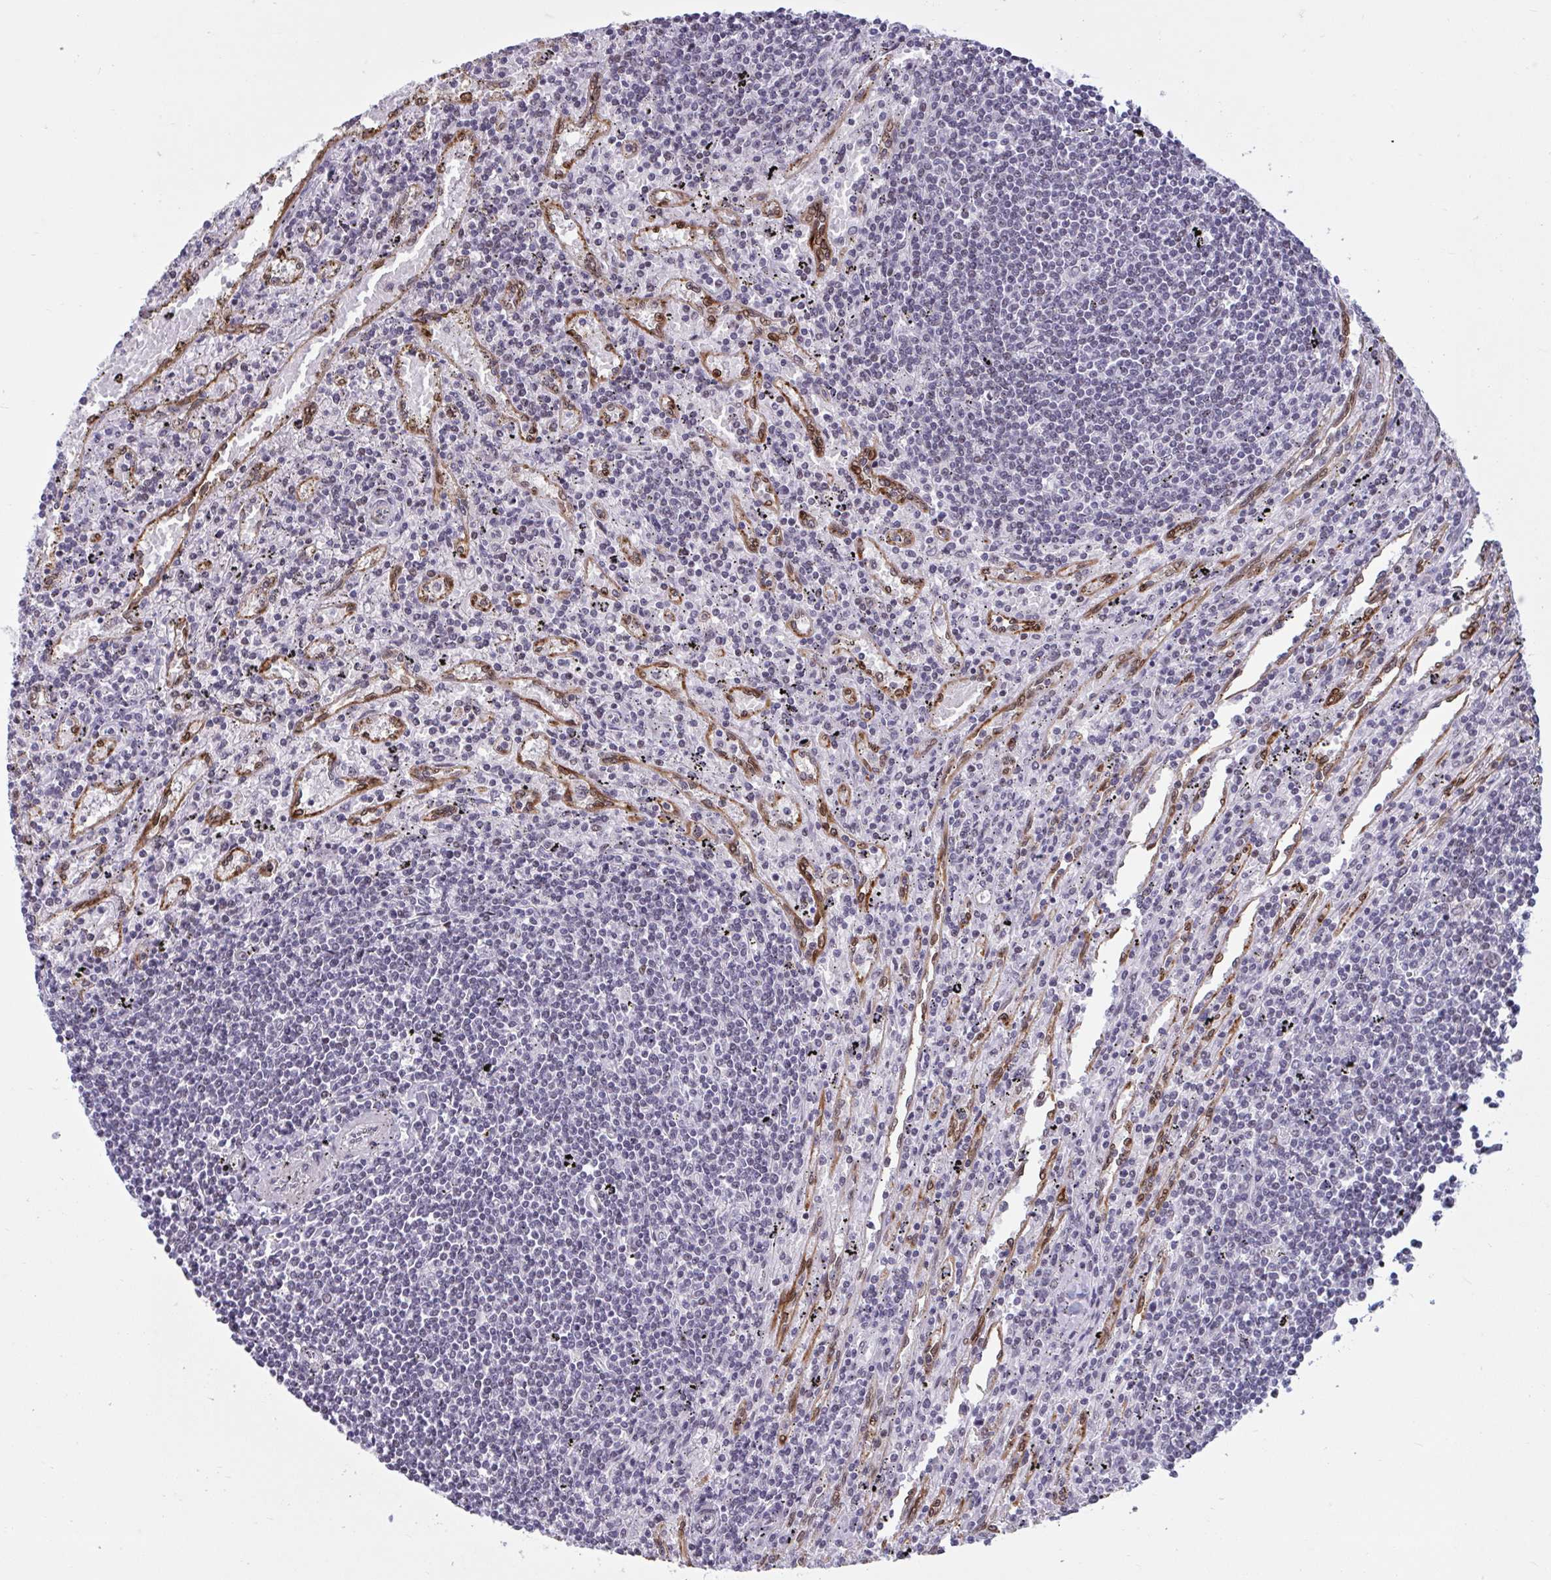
{"staining": {"intensity": "negative", "quantity": "none", "location": "none"}, "tissue": "lymphoma", "cell_type": "Tumor cells", "image_type": "cancer", "snomed": [{"axis": "morphology", "description": "Malignant lymphoma, non-Hodgkin's type, Low grade"}, {"axis": "topography", "description": "Spleen"}], "caption": "This image is of low-grade malignant lymphoma, non-Hodgkin's type stained with immunohistochemistry (IHC) to label a protein in brown with the nuclei are counter-stained blue. There is no expression in tumor cells. (Stains: DAB immunohistochemistry (IHC) with hematoxylin counter stain, Microscopy: brightfield microscopy at high magnification).", "gene": "HSD17B6", "patient": {"sex": "male", "age": 76}}